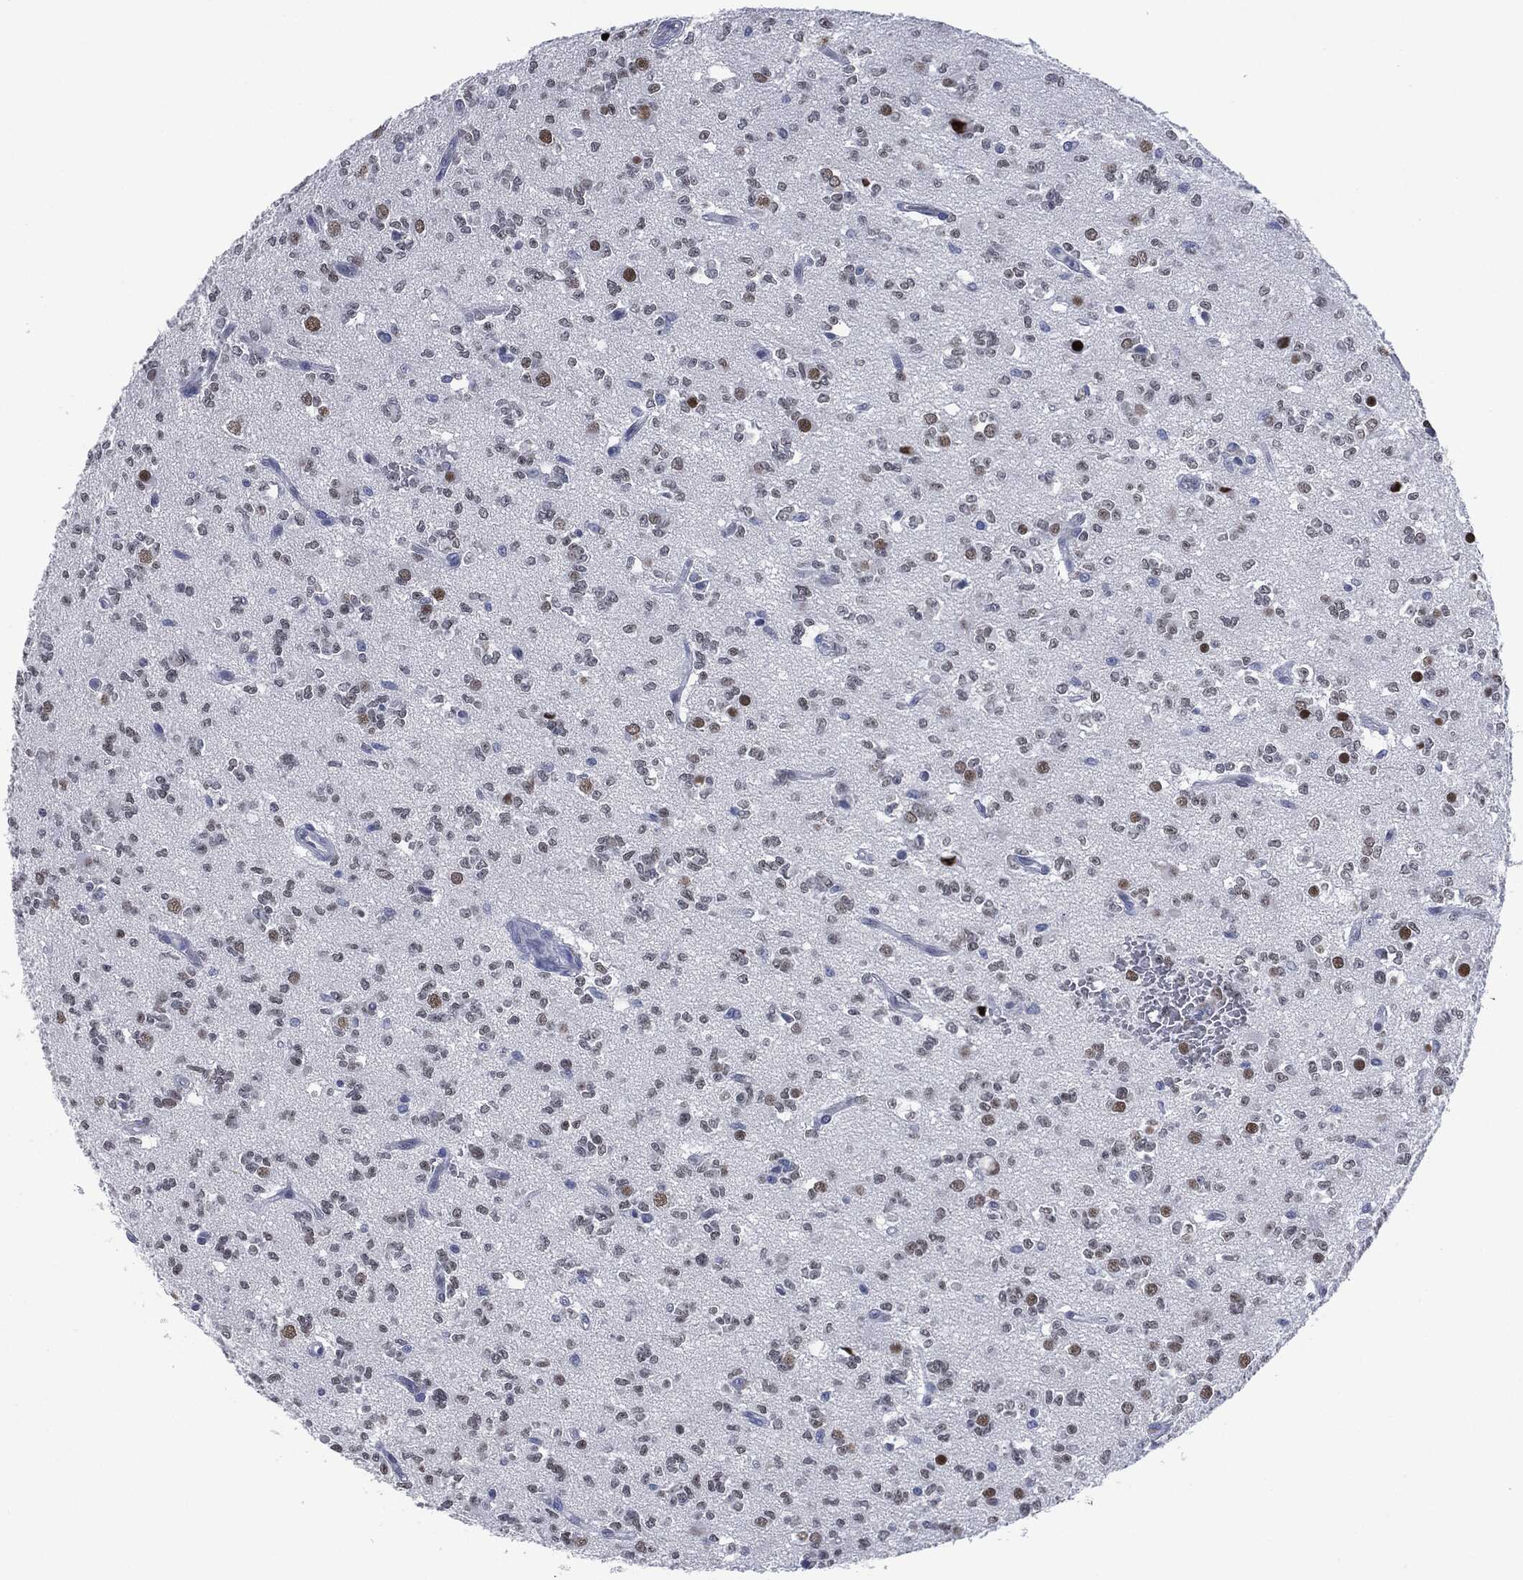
{"staining": {"intensity": "weak", "quantity": "<25%", "location": "nuclear"}, "tissue": "glioma", "cell_type": "Tumor cells", "image_type": "cancer", "snomed": [{"axis": "morphology", "description": "Glioma, malignant, Low grade"}, {"axis": "topography", "description": "Brain"}], "caption": "Immunohistochemical staining of glioma exhibits no significant staining in tumor cells.", "gene": "MUC16", "patient": {"sex": "female", "age": 45}}